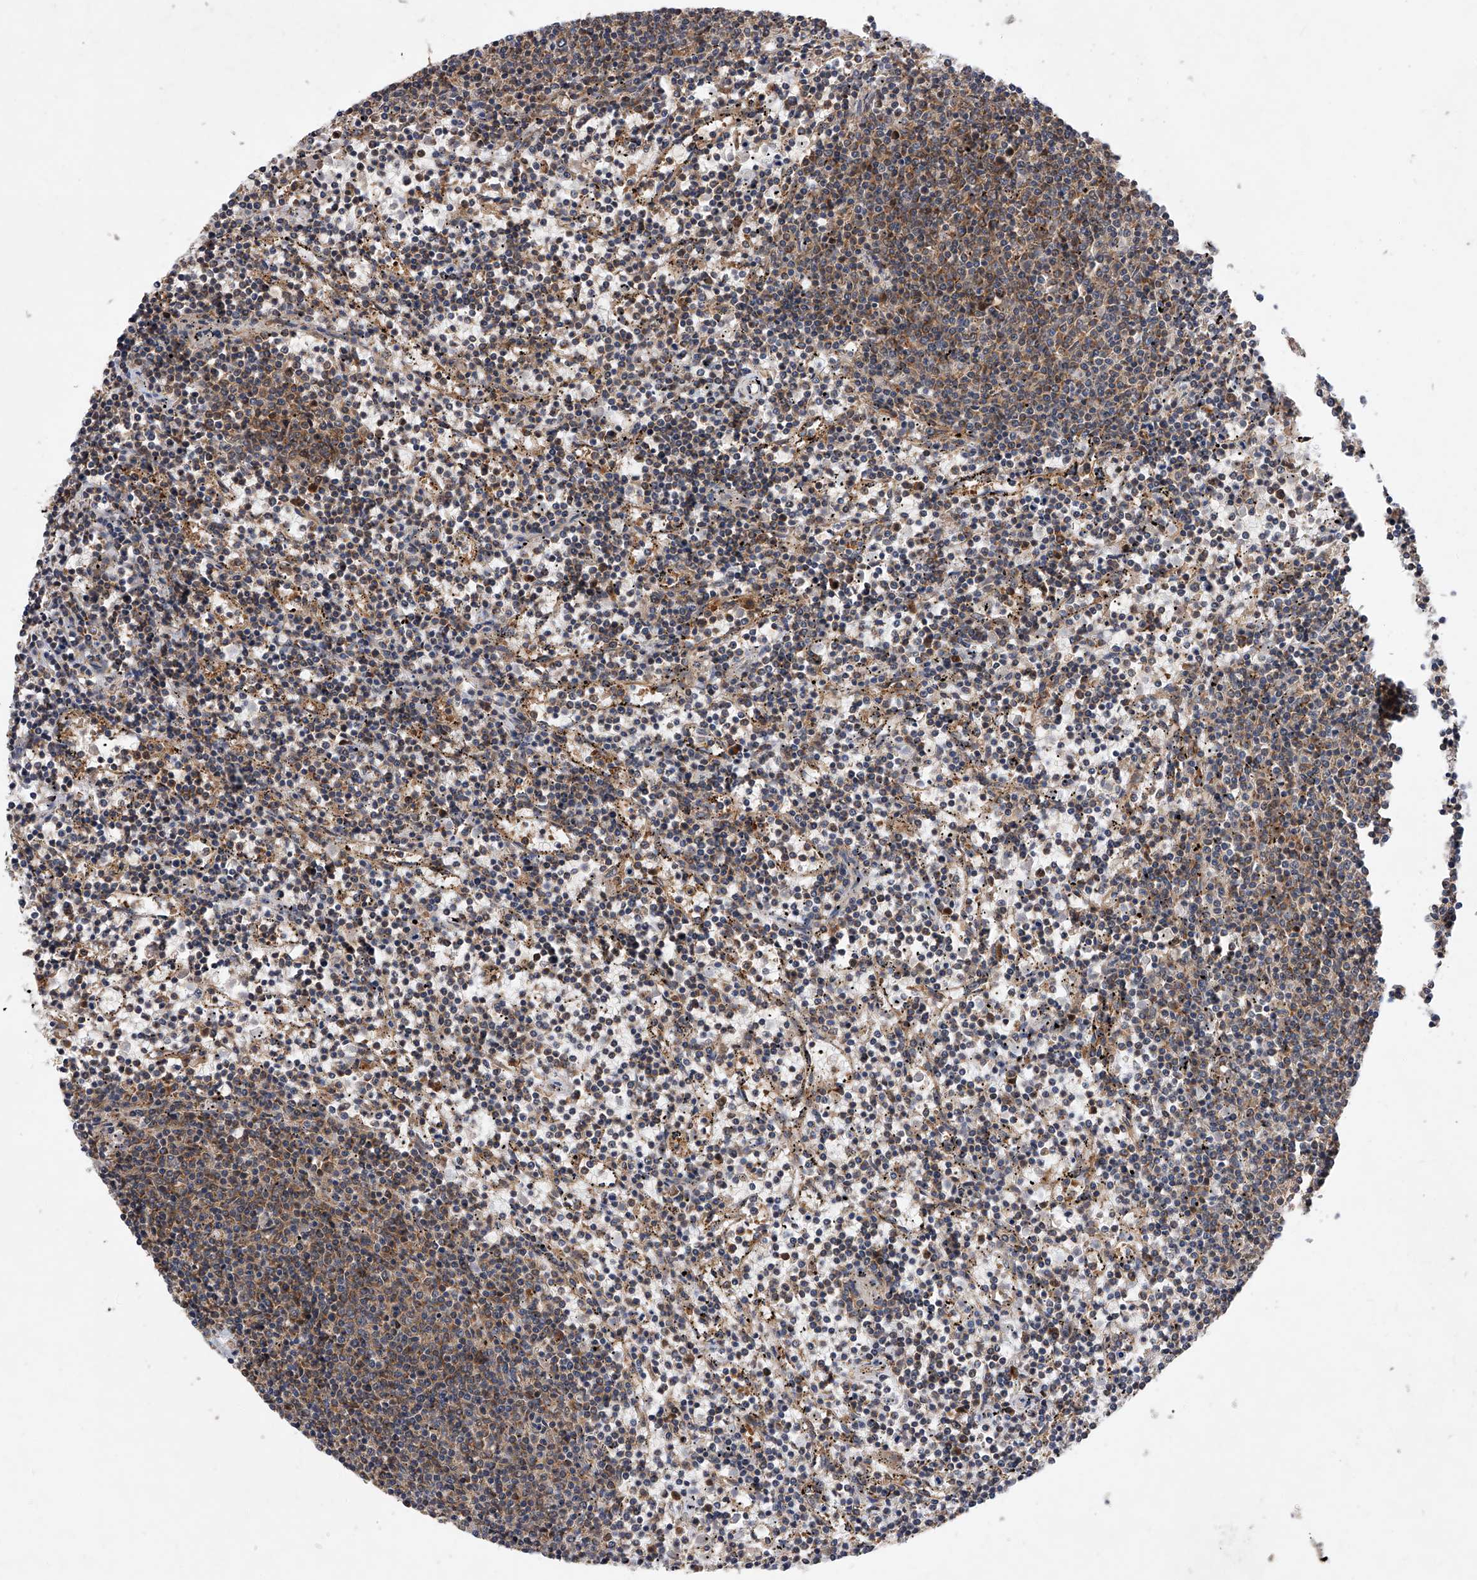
{"staining": {"intensity": "weak", "quantity": "25%-75%", "location": "cytoplasmic/membranous"}, "tissue": "lymphoma", "cell_type": "Tumor cells", "image_type": "cancer", "snomed": [{"axis": "morphology", "description": "Malignant lymphoma, non-Hodgkin's type, Low grade"}, {"axis": "topography", "description": "Spleen"}], "caption": "This photomicrograph demonstrates lymphoma stained with immunohistochemistry to label a protein in brown. The cytoplasmic/membranous of tumor cells show weak positivity for the protein. Nuclei are counter-stained blue.", "gene": "CFAP410", "patient": {"sex": "female", "age": 50}}